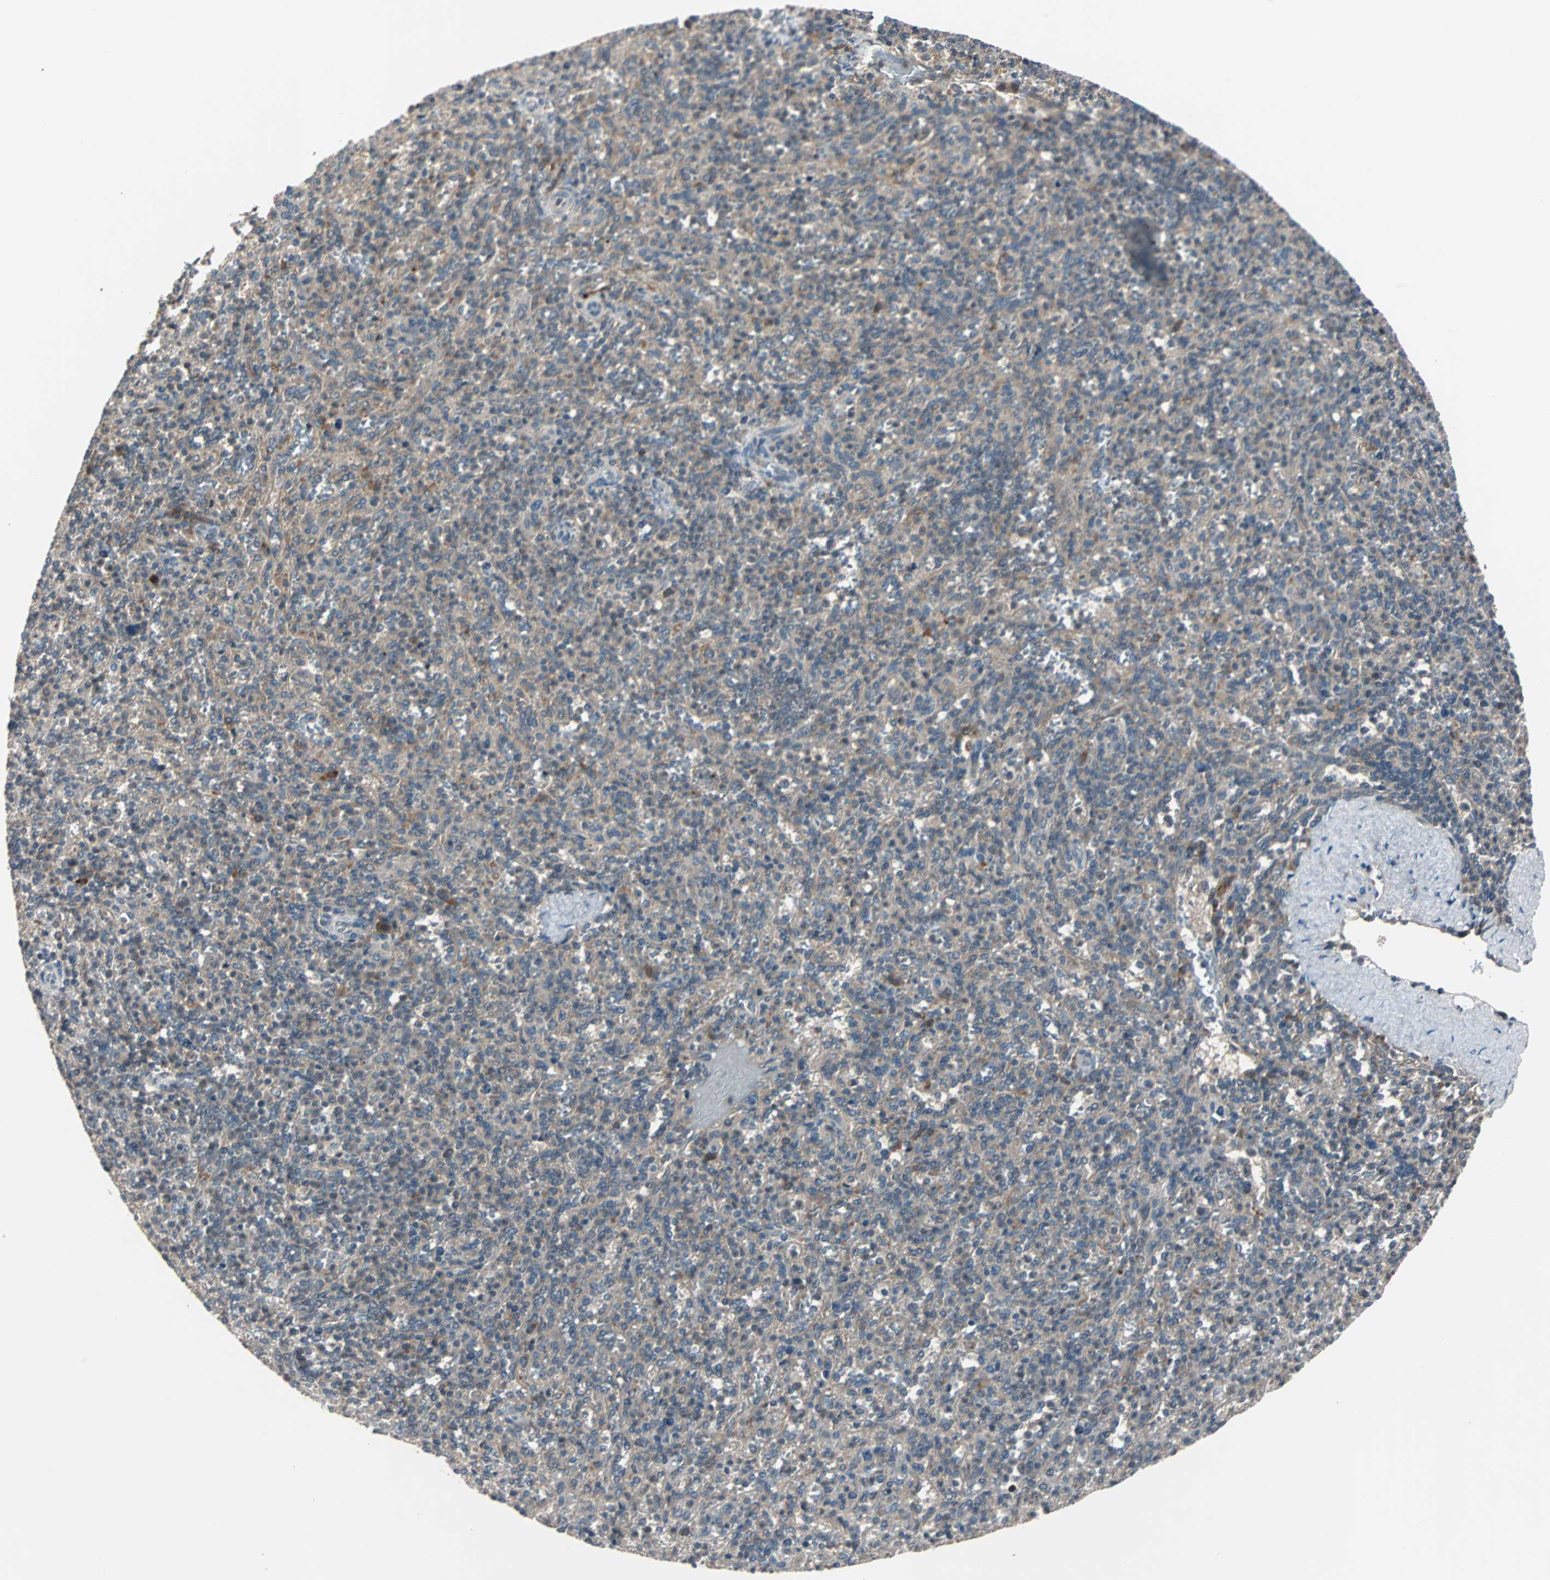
{"staining": {"intensity": "weak", "quantity": ">75%", "location": "cytoplasmic/membranous"}, "tissue": "spleen", "cell_type": "Cells in red pulp", "image_type": "normal", "snomed": [{"axis": "morphology", "description": "Normal tissue, NOS"}, {"axis": "topography", "description": "Spleen"}], "caption": "DAB (3,3'-diaminobenzidine) immunohistochemical staining of unremarkable spleen exhibits weak cytoplasmic/membranous protein expression in approximately >75% of cells in red pulp. Immunohistochemistry (ihc) stains the protein of interest in brown and the nuclei are stained blue.", "gene": "ARF1", "patient": {"sex": "male", "age": 36}}